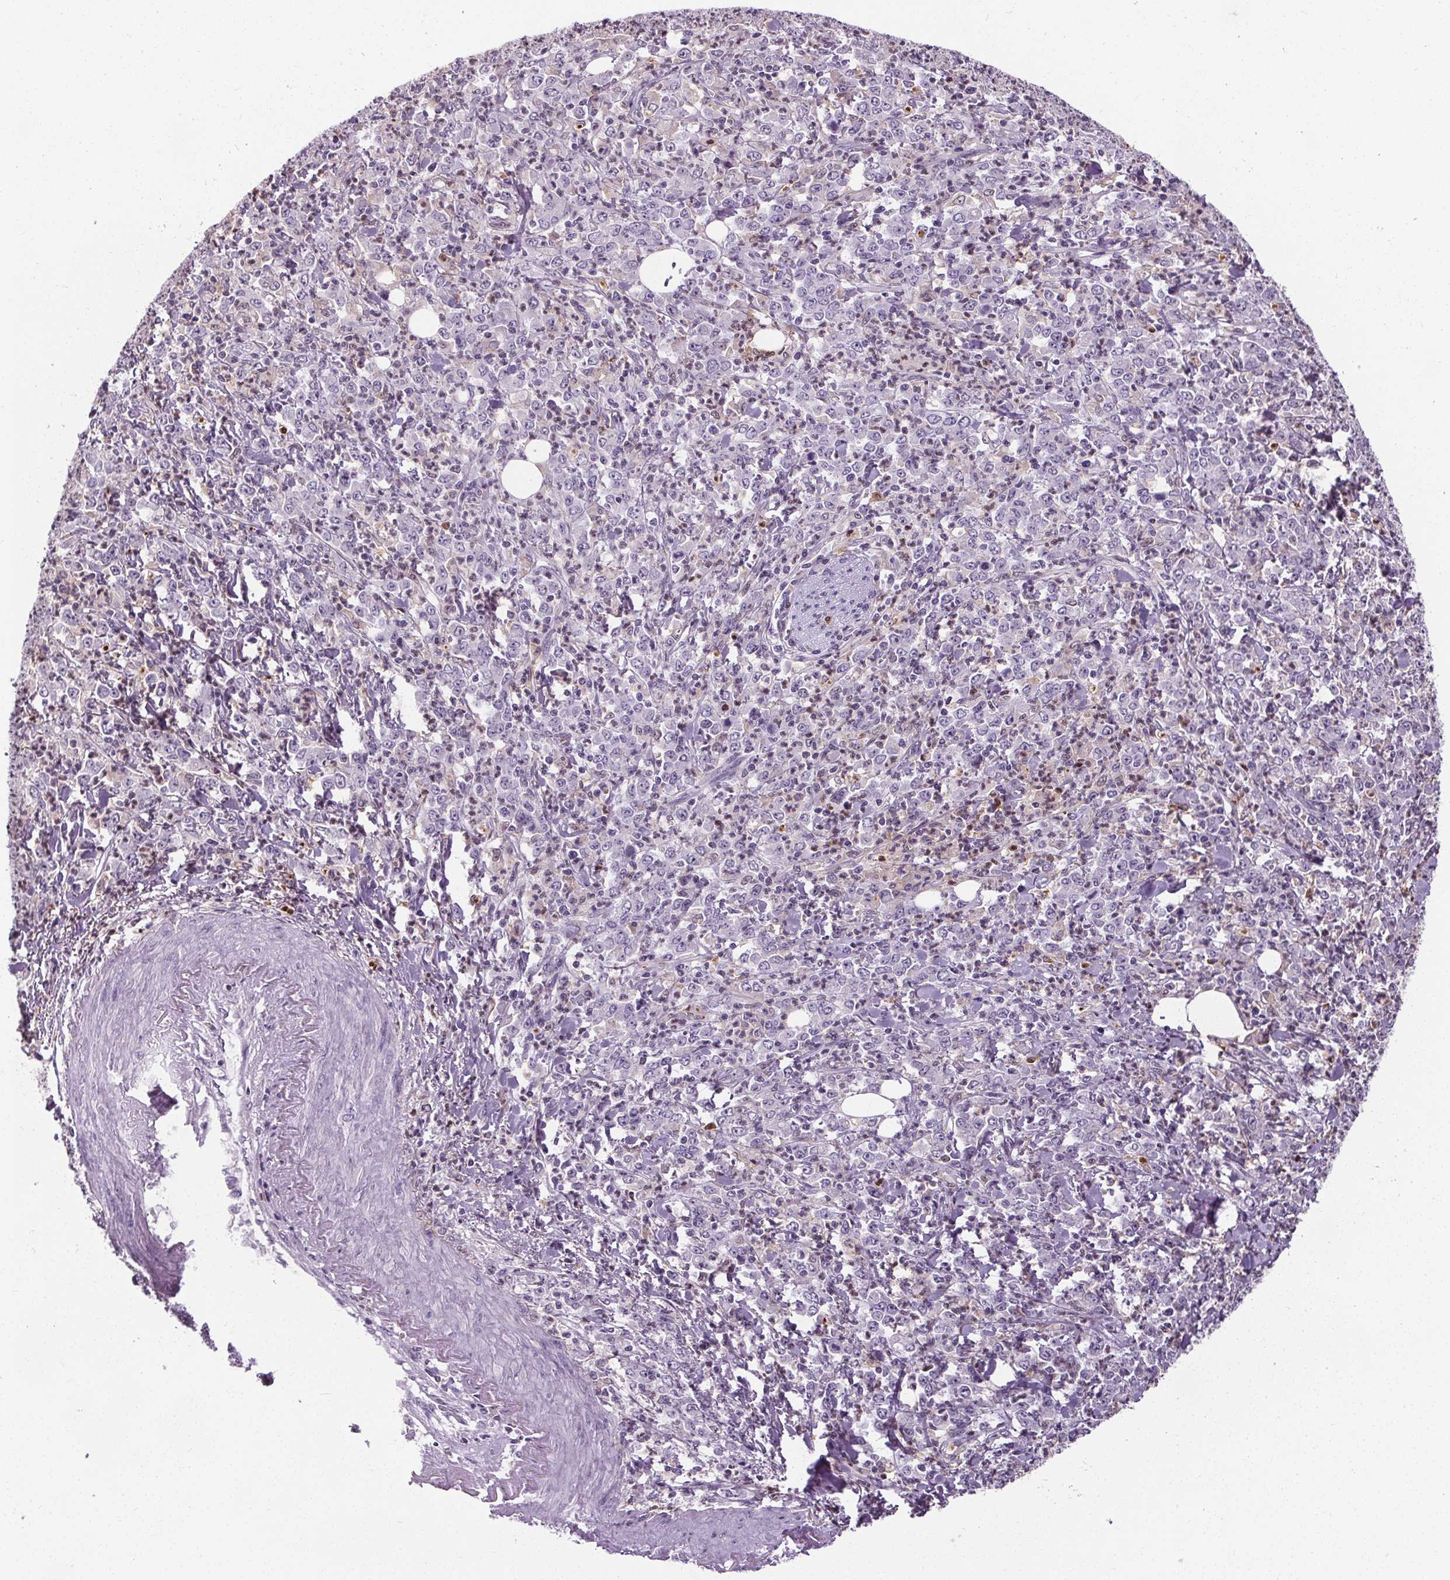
{"staining": {"intensity": "negative", "quantity": "none", "location": "none"}, "tissue": "stomach cancer", "cell_type": "Tumor cells", "image_type": "cancer", "snomed": [{"axis": "morphology", "description": "Adenocarcinoma, NOS"}, {"axis": "topography", "description": "Stomach, lower"}], "caption": "Adenocarcinoma (stomach) stained for a protein using immunohistochemistry (IHC) shows no expression tumor cells.", "gene": "TMEM240", "patient": {"sex": "female", "age": 71}}